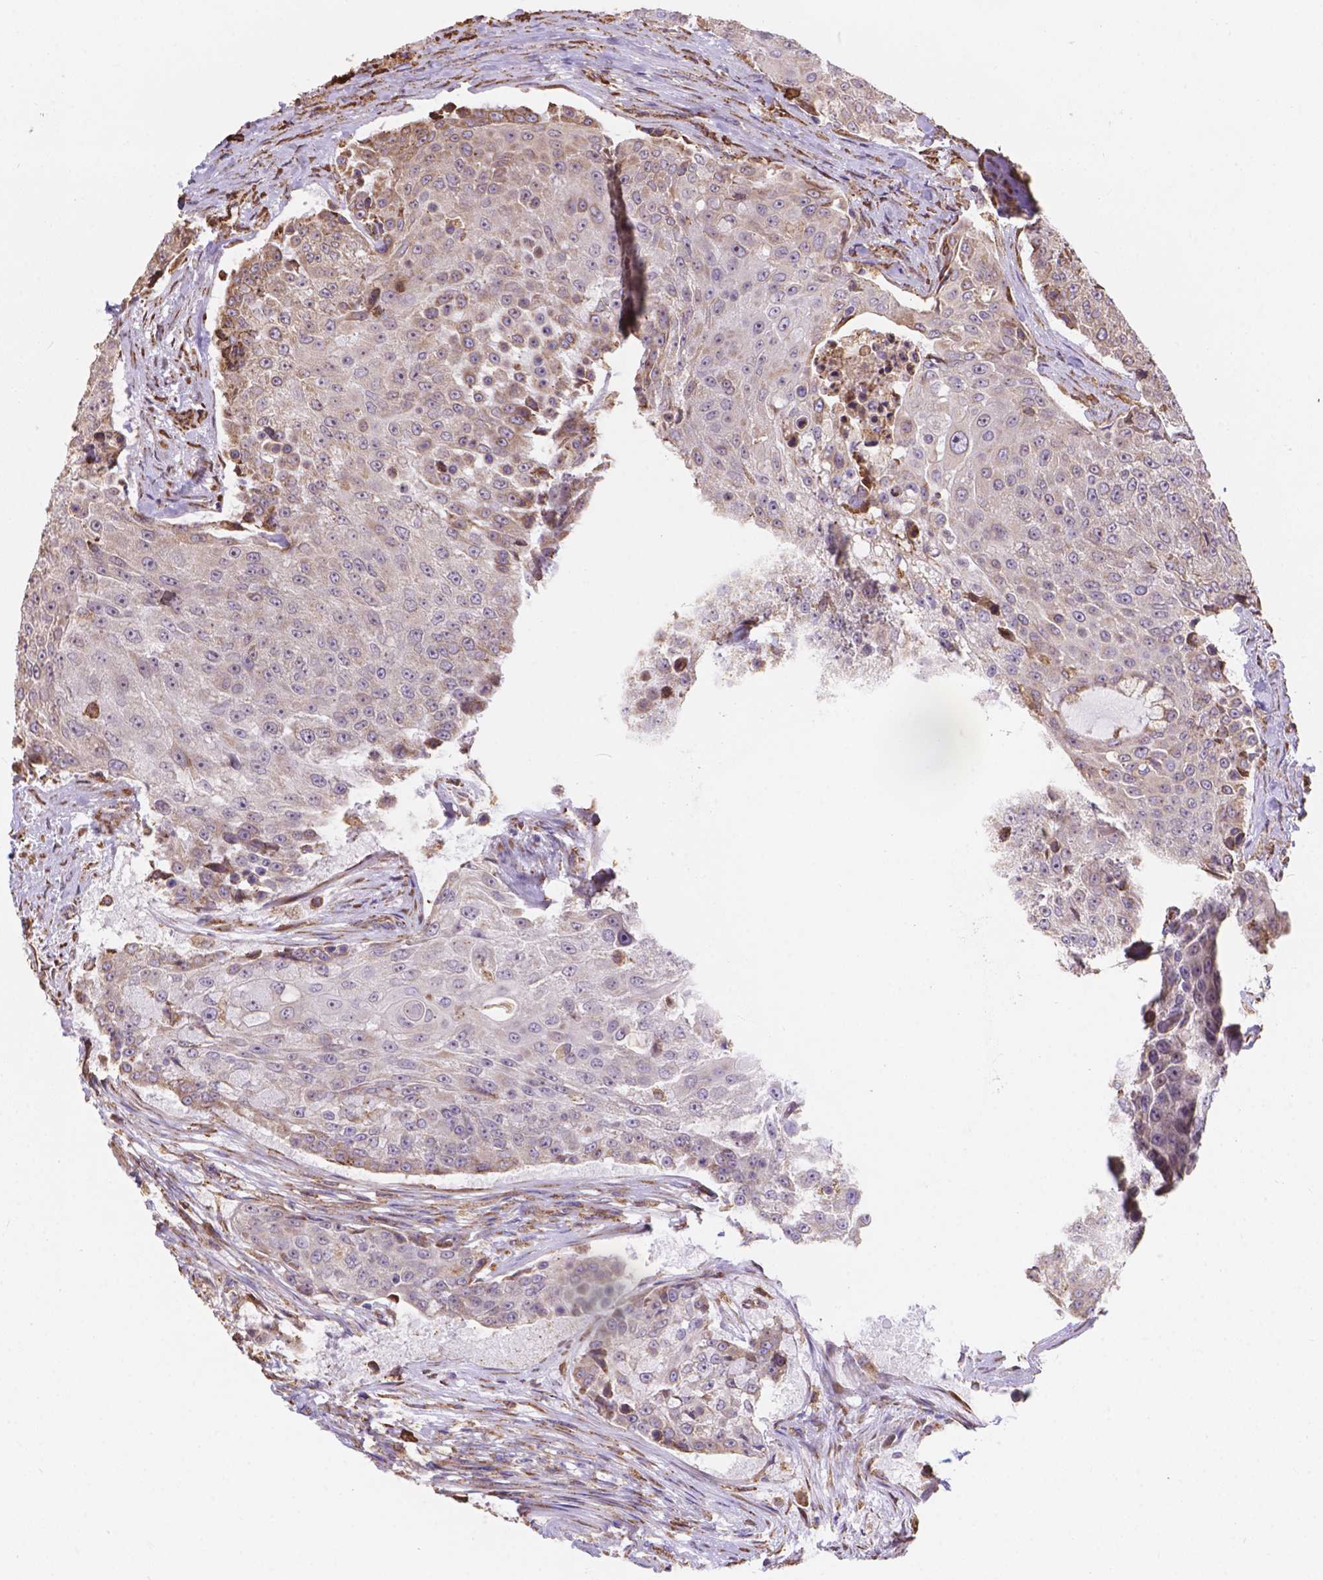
{"staining": {"intensity": "weak", "quantity": "<25%", "location": "cytoplasmic/membranous"}, "tissue": "urothelial cancer", "cell_type": "Tumor cells", "image_type": "cancer", "snomed": [{"axis": "morphology", "description": "Urothelial carcinoma, High grade"}, {"axis": "topography", "description": "Urinary bladder"}], "caption": "Image shows no significant protein positivity in tumor cells of urothelial carcinoma (high-grade).", "gene": "IPO11", "patient": {"sex": "female", "age": 63}}